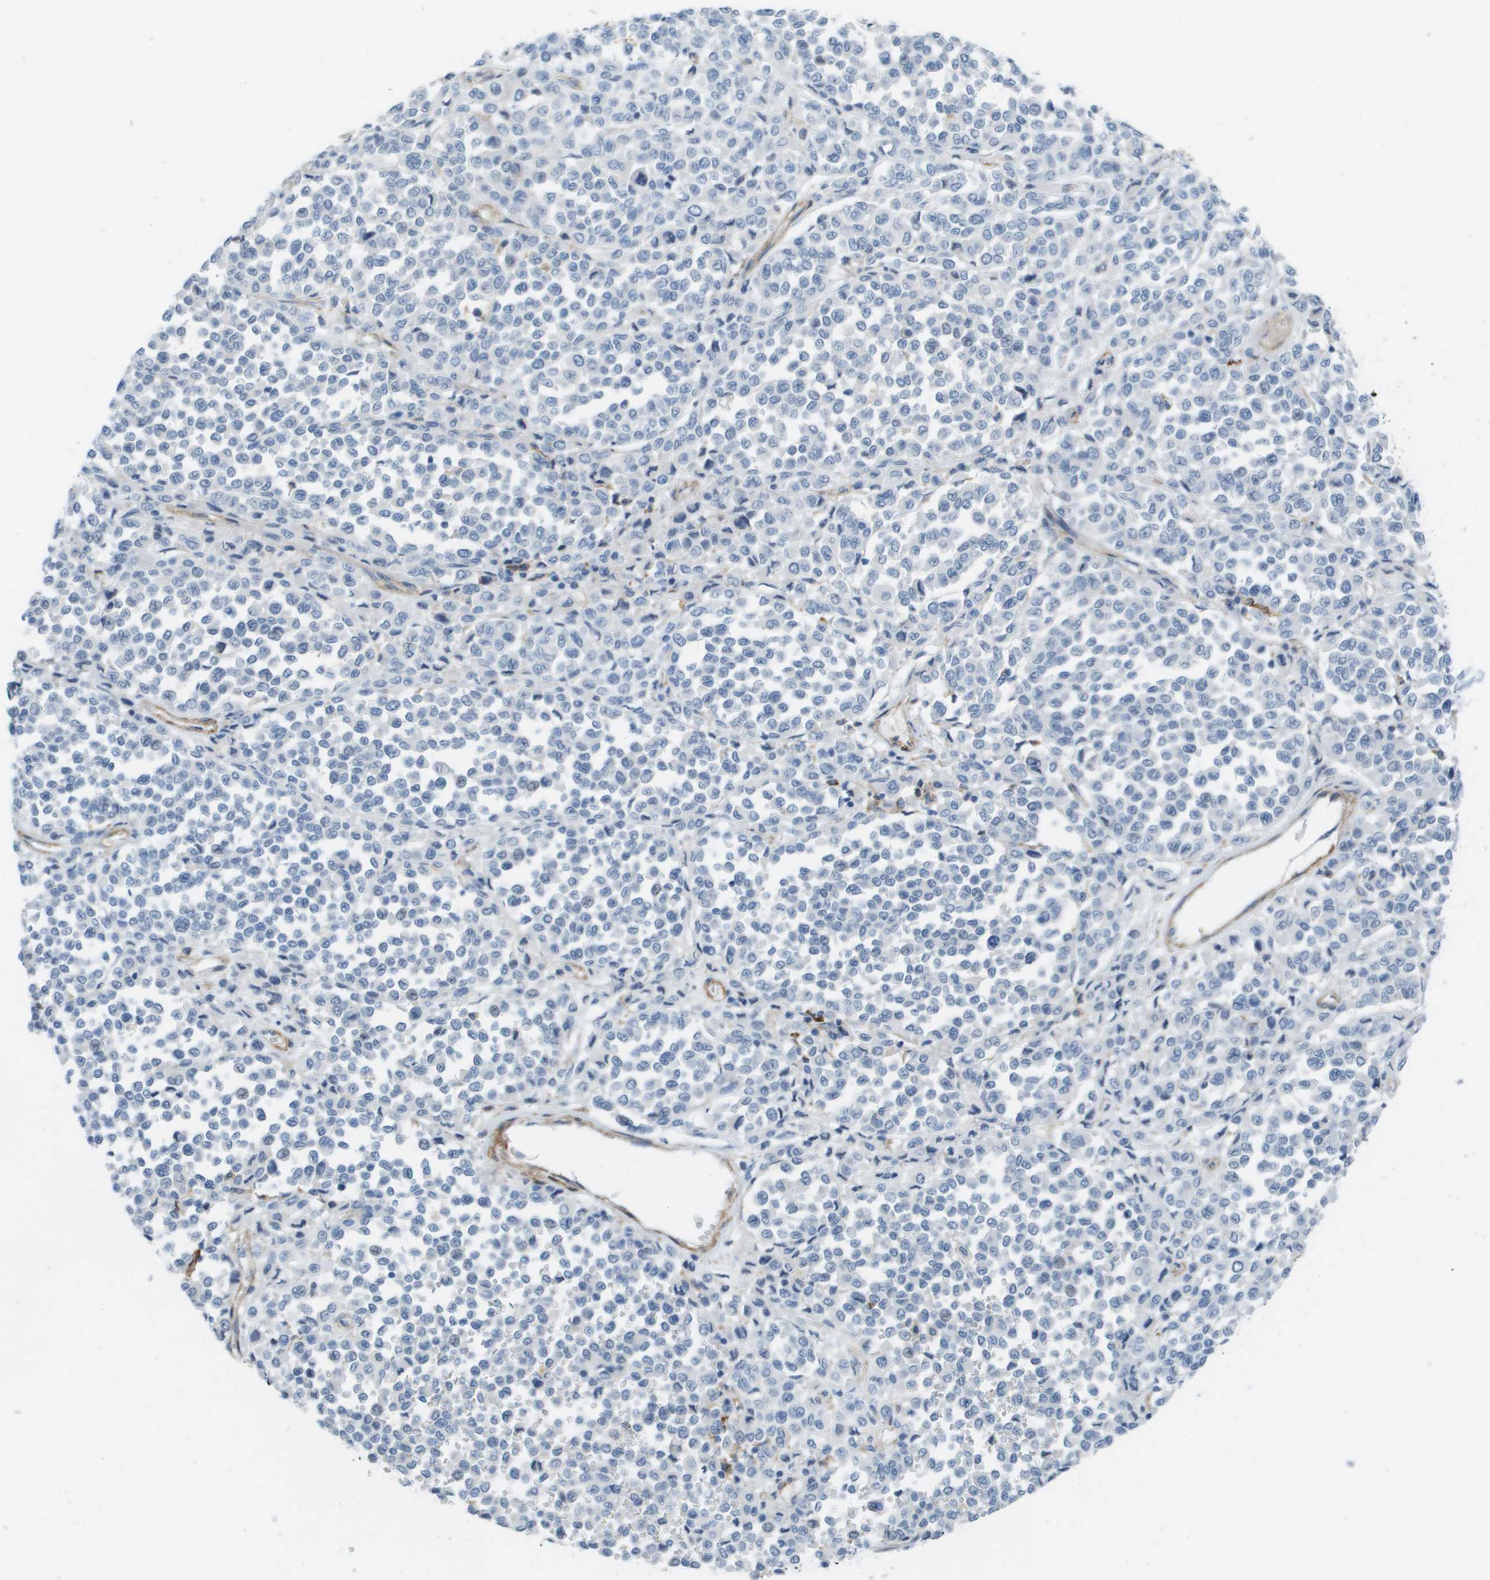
{"staining": {"intensity": "negative", "quantity": "none", "location": "none"}, "tissue": "melanoma", "cell_type": "Tumor cells", "image_type": "cancer", "snomed": [{"axis": "morphology", "description": "Malignant melanoma, Metastatic site"}, {"axis": "topography", "description": "Pancreas"}], "caption": "DAB immunohistochemical staining of malignant melanoma (metastatic site) exhibits no significant positivity in tumor cells. Nuclei are stained in blue.", "gene": "ZBTB43", "patient": {"sex": "female", "age": 30}}